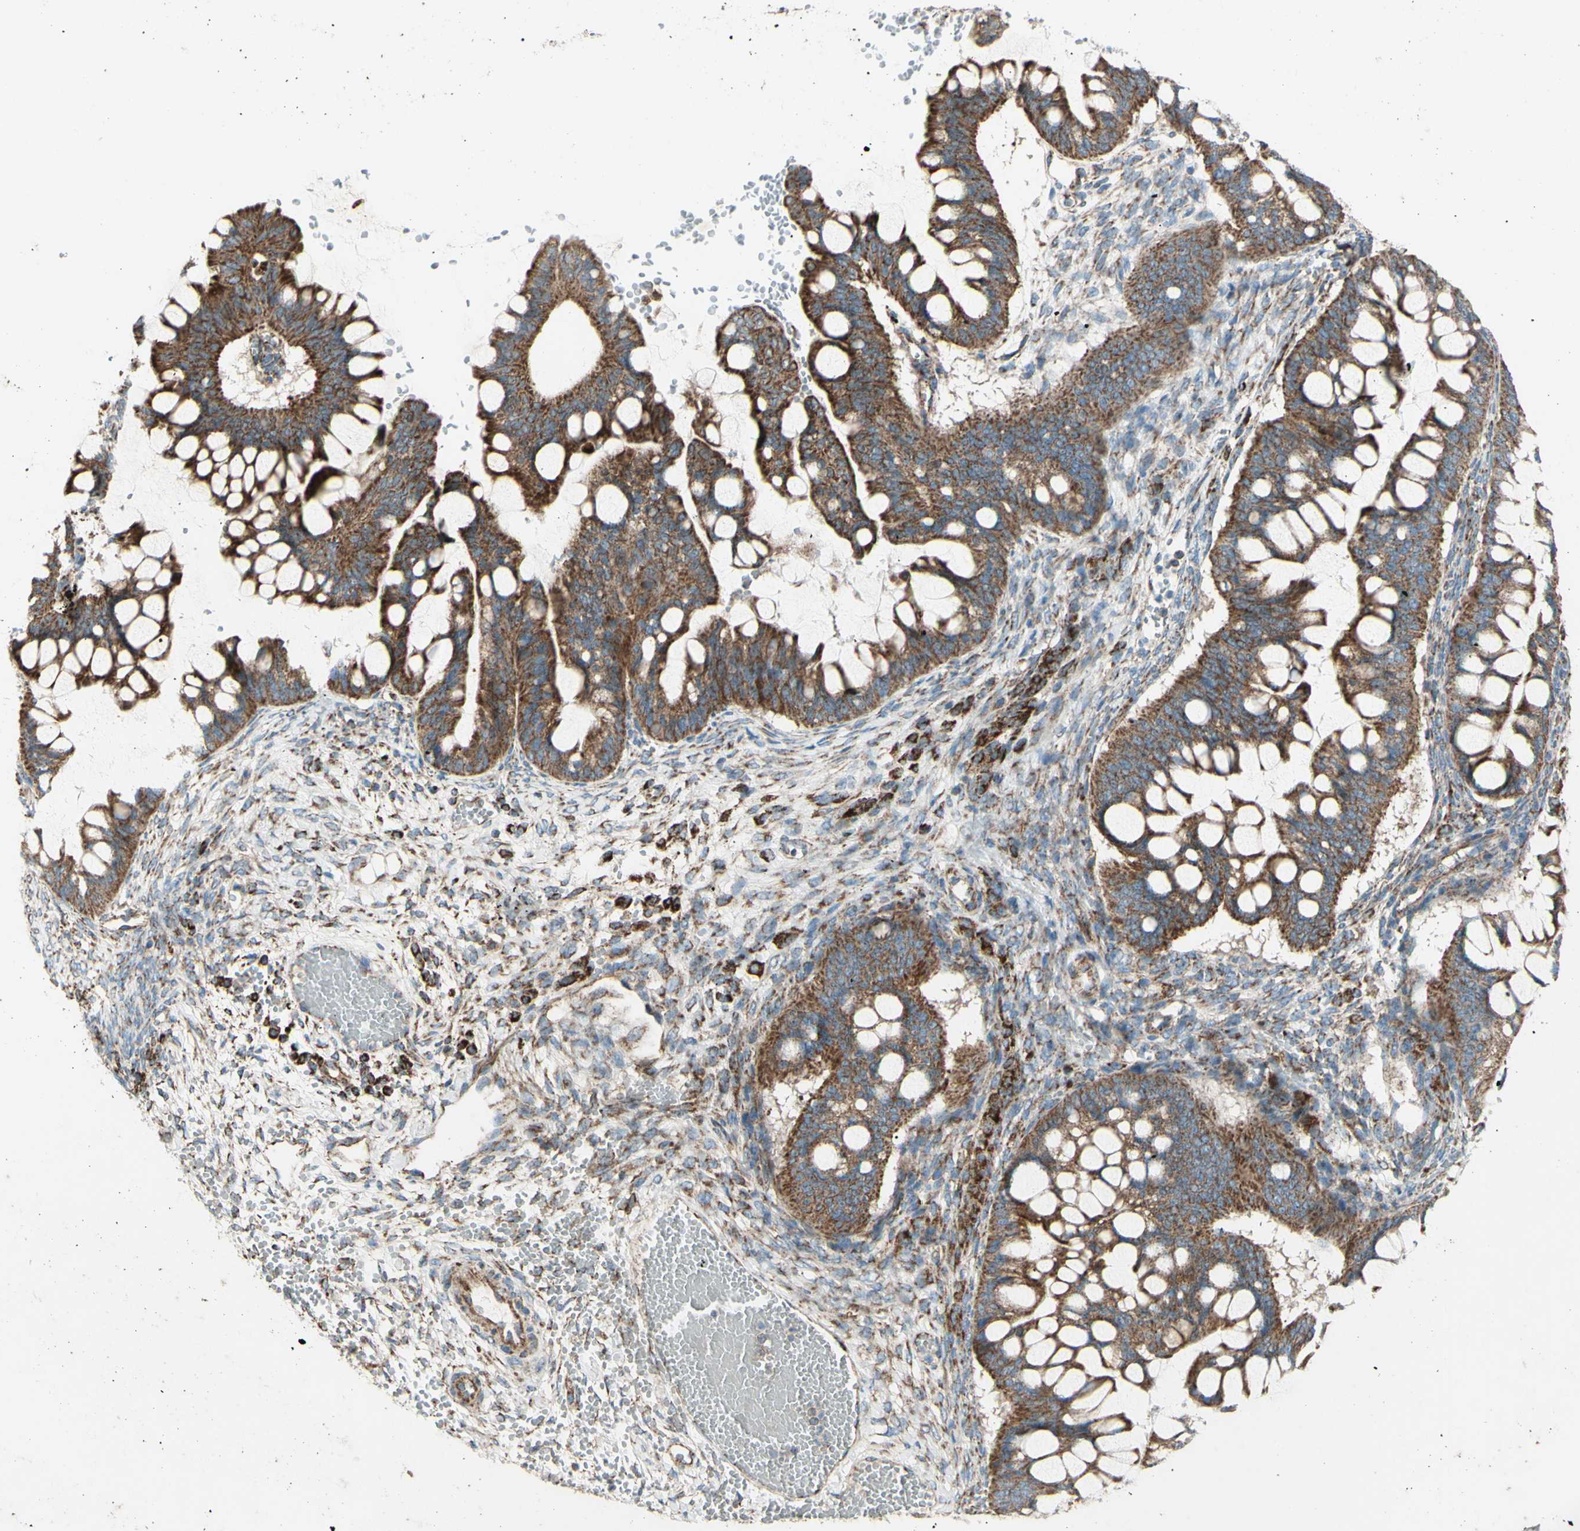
{"staining": {"intensity": "strong", "quantity": ">75%", "location": "cytoplasmic/membranous"}, "tissue": "ovarian cancer", "cell_type": "Tumor cells", "image_type": "cancer", "snomed": [{"axis": "morphology", "description": "Cystadenocarcinoma, mucinous, NOS"}, {"axis": "topography", "description": "Ovary"}], "caption": "A brown stain highlights strong cytoplasmic/membranous staining of a protein in human mucinous cystadenocarcinoma (ovarian) tumor cells.", "gene": "RHOT1", "patient": {"sex": "female", "age": 73}}